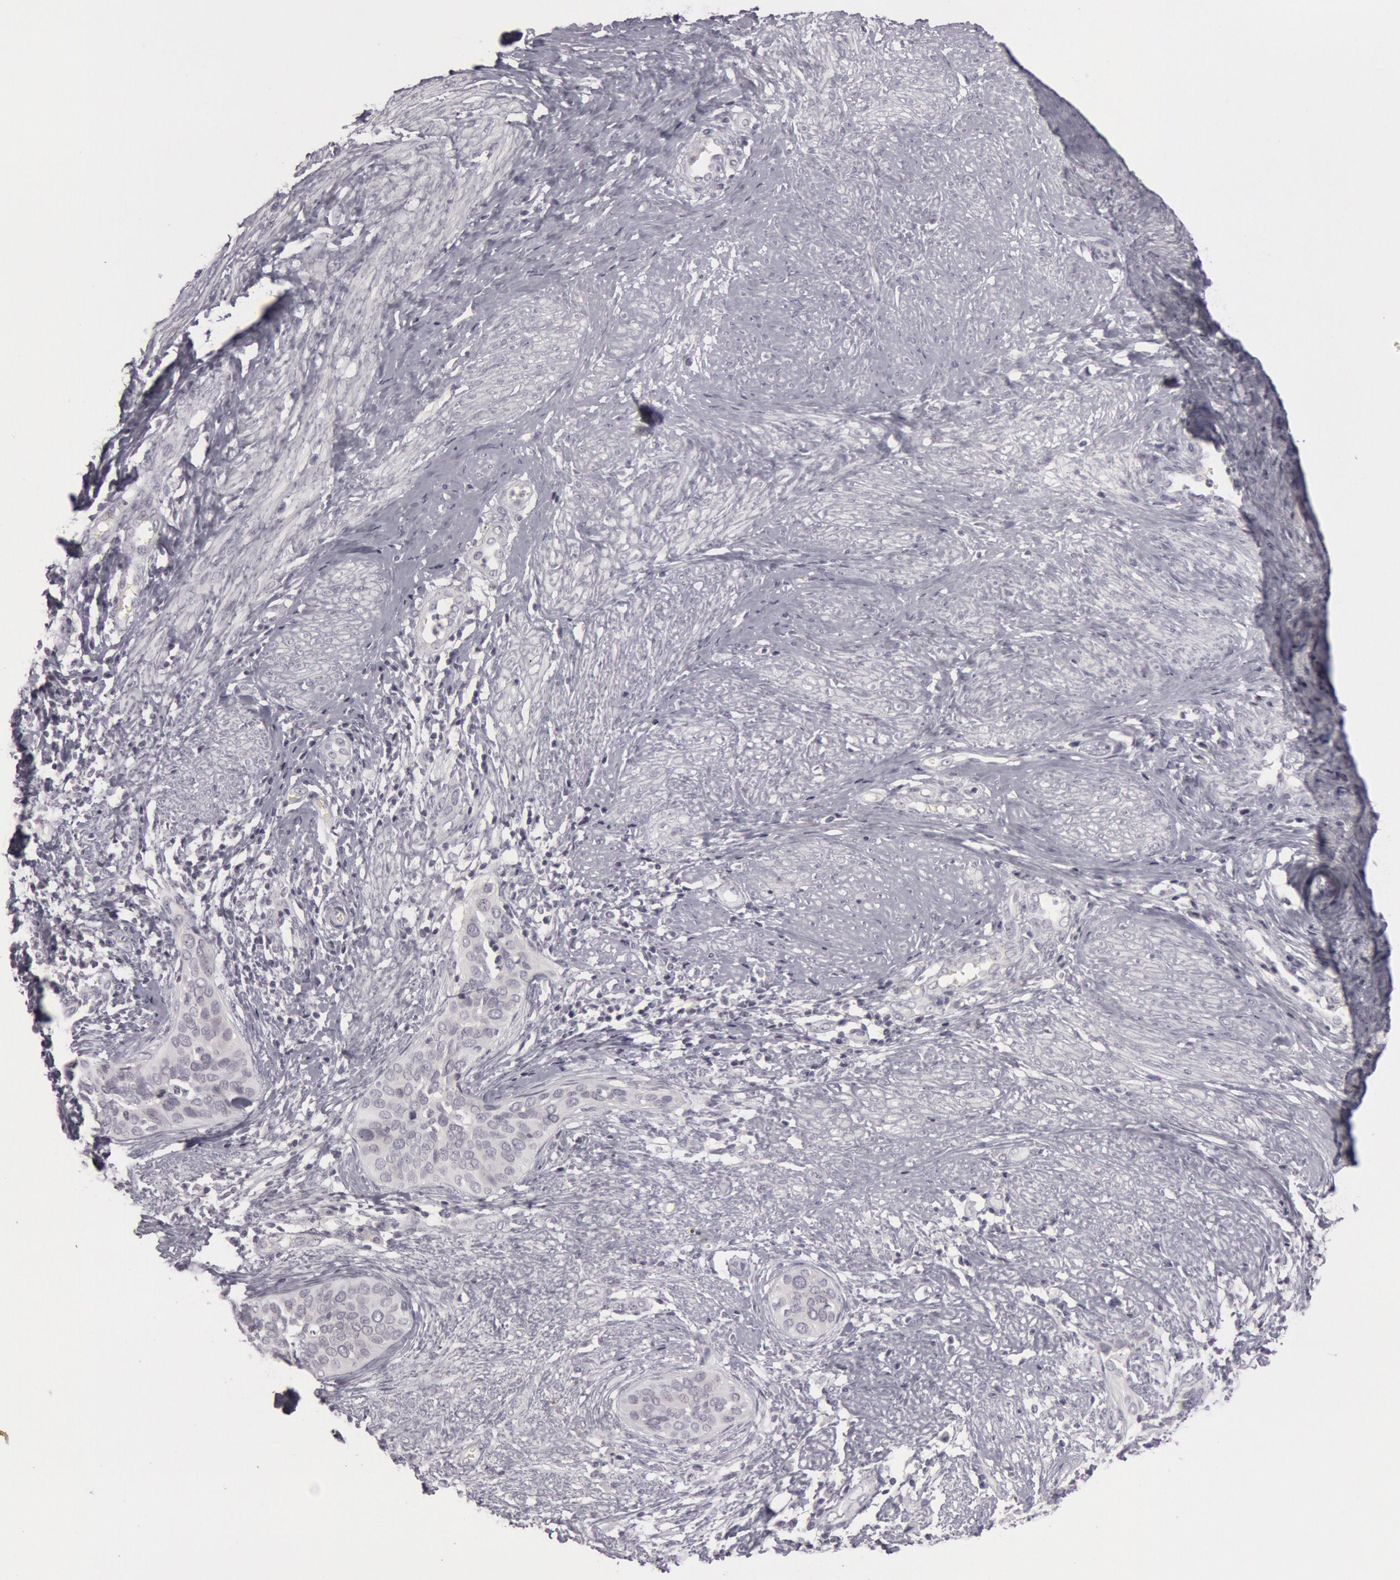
{"staining": {"intensity": "negative", "quantity": "none", "location": "none"}, "tissue": "cervical cancer", "cell_type": "Tumor cells", "image_type": "cancer", "snomed": [{"axis": "morphology", "description": "Squamous cell carcinoma, NOS"}, {"axis": "topography", "description": "Cervix"}], "caption": "IHC of human cervical cancer displays no staining in tumor cells.", "gene": "KRT16", "patient": {"sex": "female", "age": 31}}